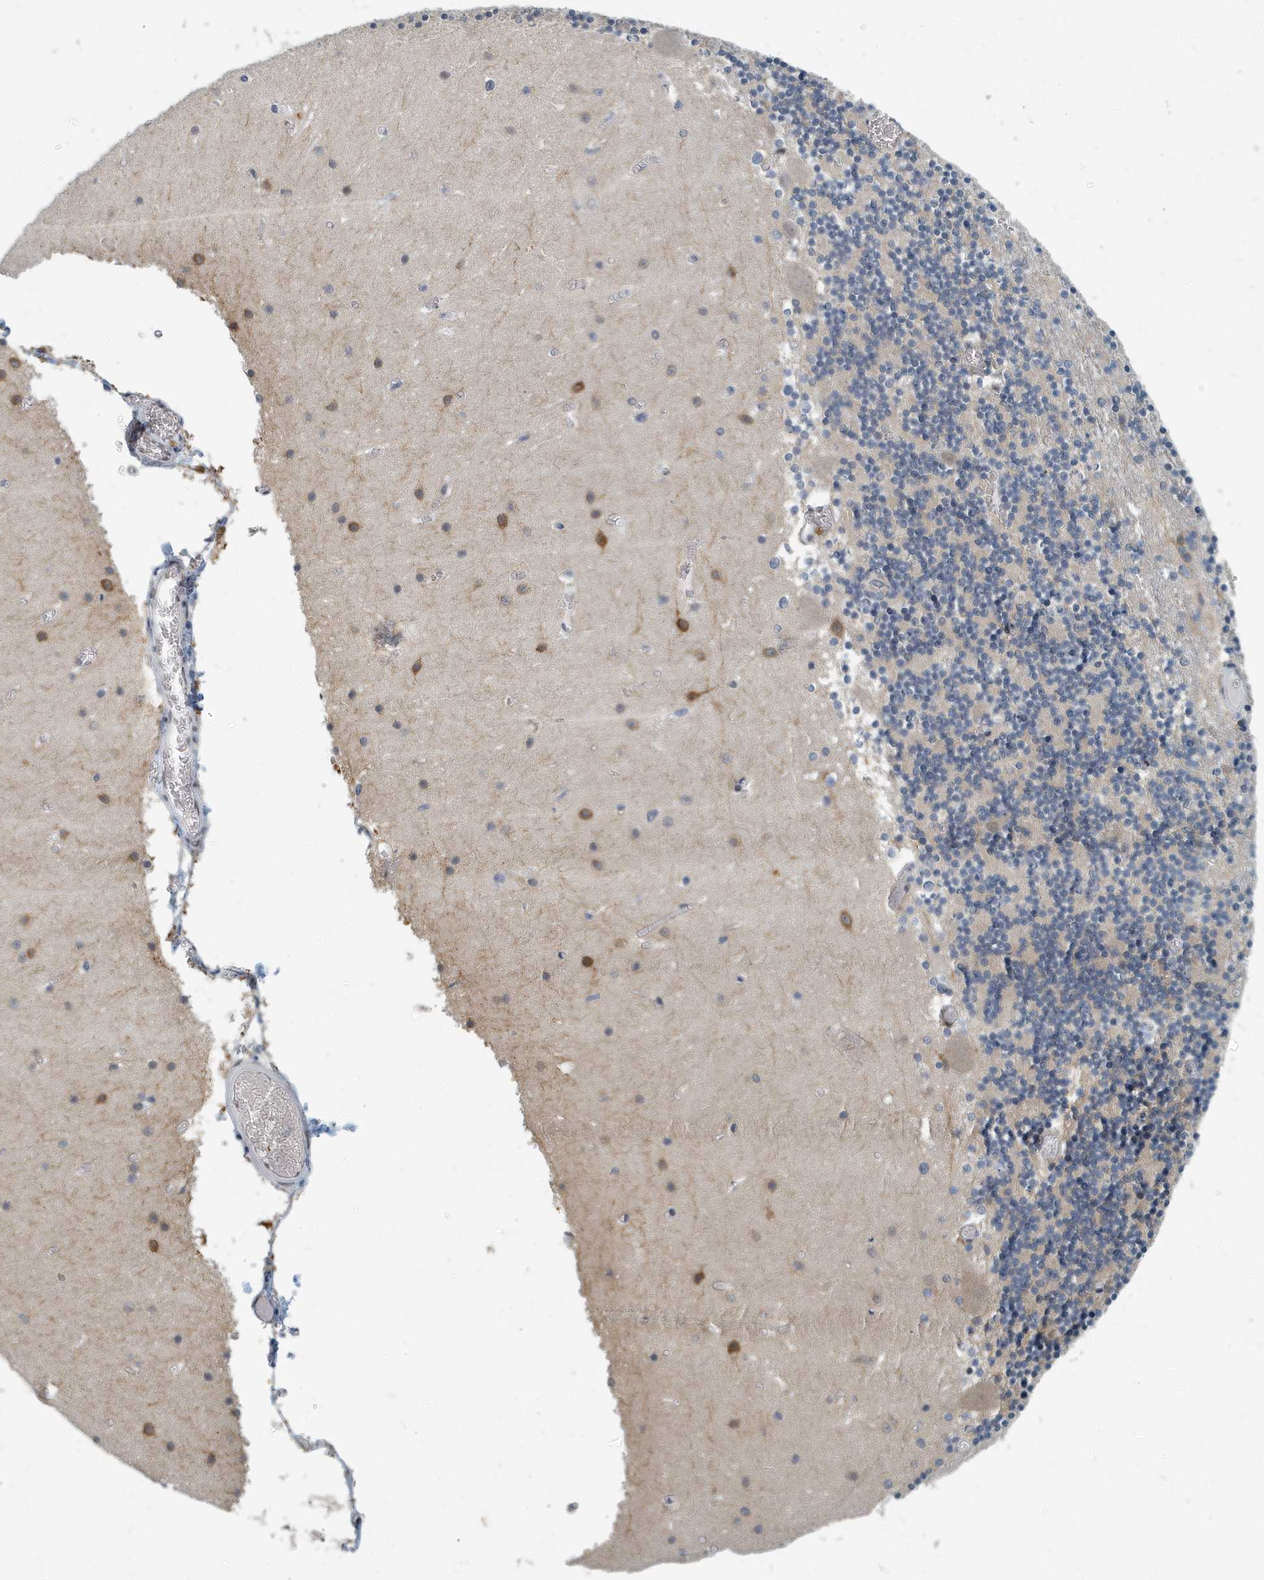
{"staining": {"intensity": "moderate", "quantity": "<25%", "location": "cytoplasmic/membranous"}, "tissue": "cerebellum", "cell_type": "Cells in granular layer", "image_type": "normal", "snomed": [{"axis": "morphology", "description": "Normal tissue, NOS"}, {"axis": "topography", "description": "Cerebellum"}], "caption": "Cells in granular layer display moderate cytoplasmic/membranous positivity in approximately <25% of cells in normal cerebellum. Immunohistochemistry stains the protein in brown and the nuclei are stained blue.", "gene": "KIF15", "patient": {"sex": "female", "age": 28}}